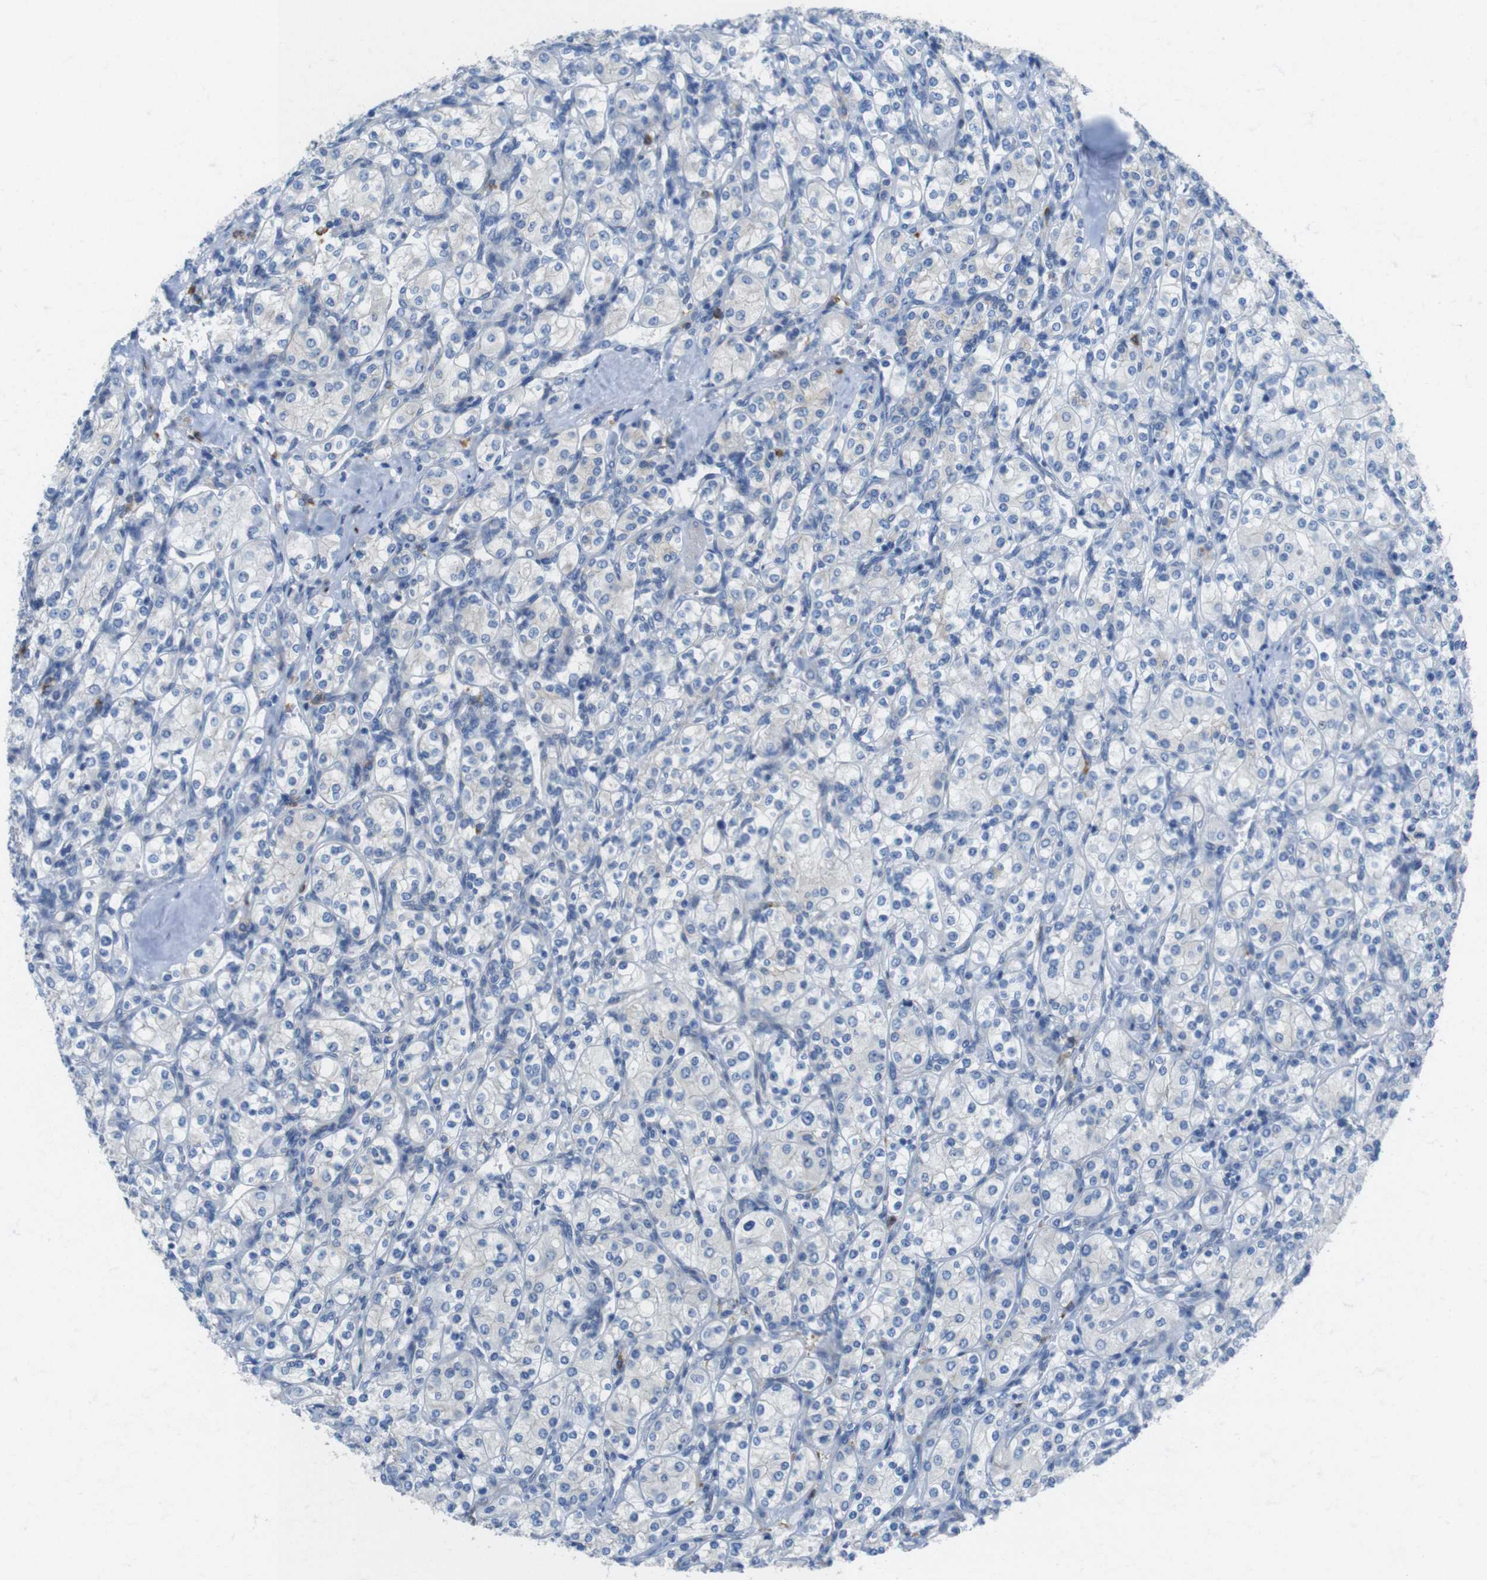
{"staining": {"intensity": "negative", "quantity": "none", "location": "none"}, "tissue": "renal cancer", "cell_type": "Tumor cells", "image_type": "cancer", "snomed": [{"axis": "morphology", "description": "Adenocarcinoma, NOS"}, {"axis": "topography", "description": "Kidney"}], "caption": "The immunohistochemistry image has no significant positivity in tumor cells of renal adenocarcinoma tissue.", "gene": "CLMN", "patient": {"sex": "male", "age": 77}}